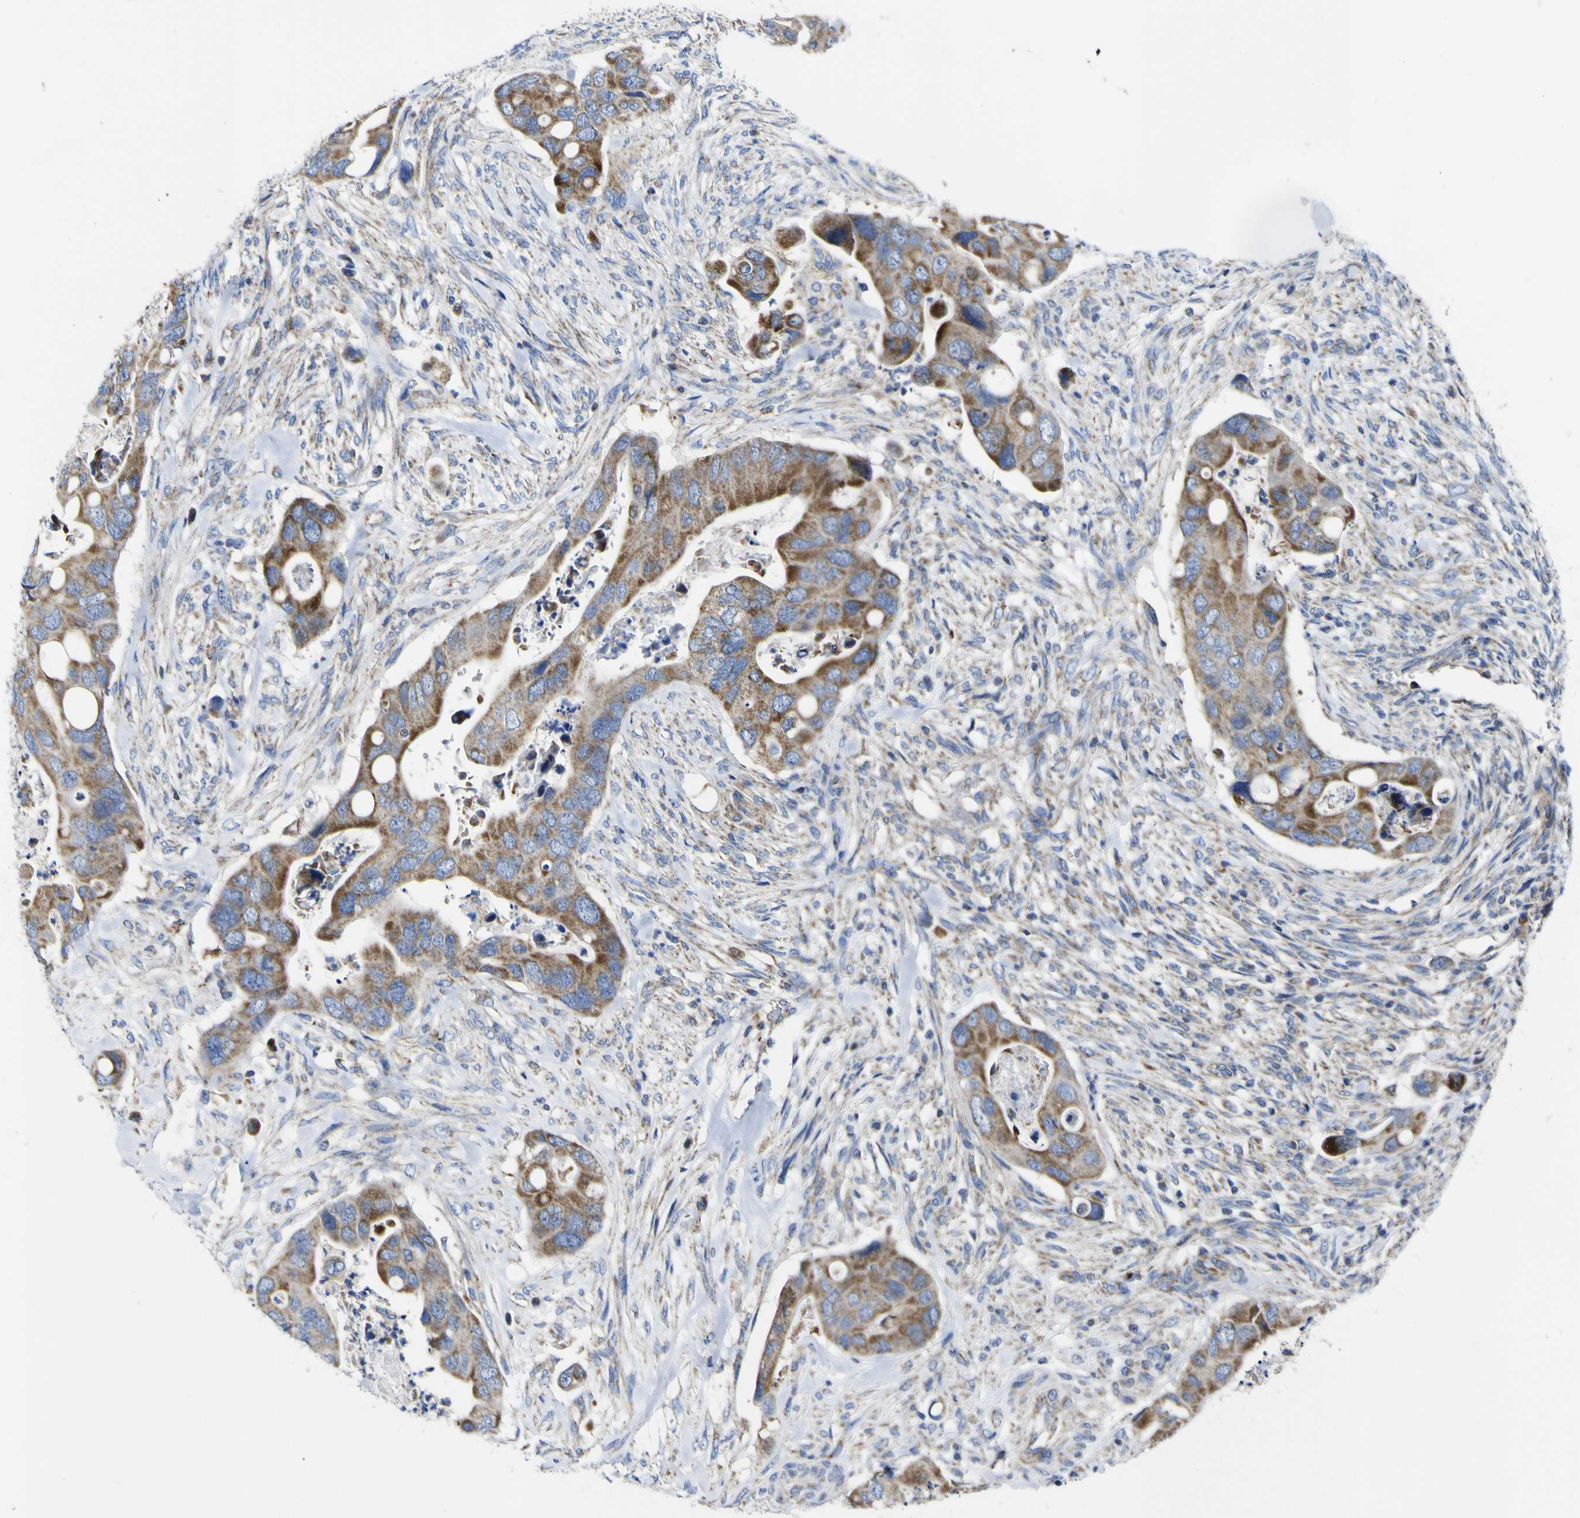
{"staining": {"intensity": "moderate", "quantity": ">75%", "location": "cytoplasmic/membranous"}, "tissue": "colorectal cancer", "cell_type": "Tumor cells", "image_type": "cancer", "snomed": [{"axis": "morphology", "description": "Adenocarcinoma, NOS"}, {"axis": "topography", "description": "Rectum"}], "caption": "DAB (3,3'-diaminobenzidine) immunohistochemical staining of adenocarcinoma (colorectal) demonstrates moderate cytoplasmic/membranous protein expression in about >75% of tumor cells. (IHC, brightfield microscopy, high magnification).", "gene": "CCDC90B", "patient": {"sex": "female", "age": 57}}